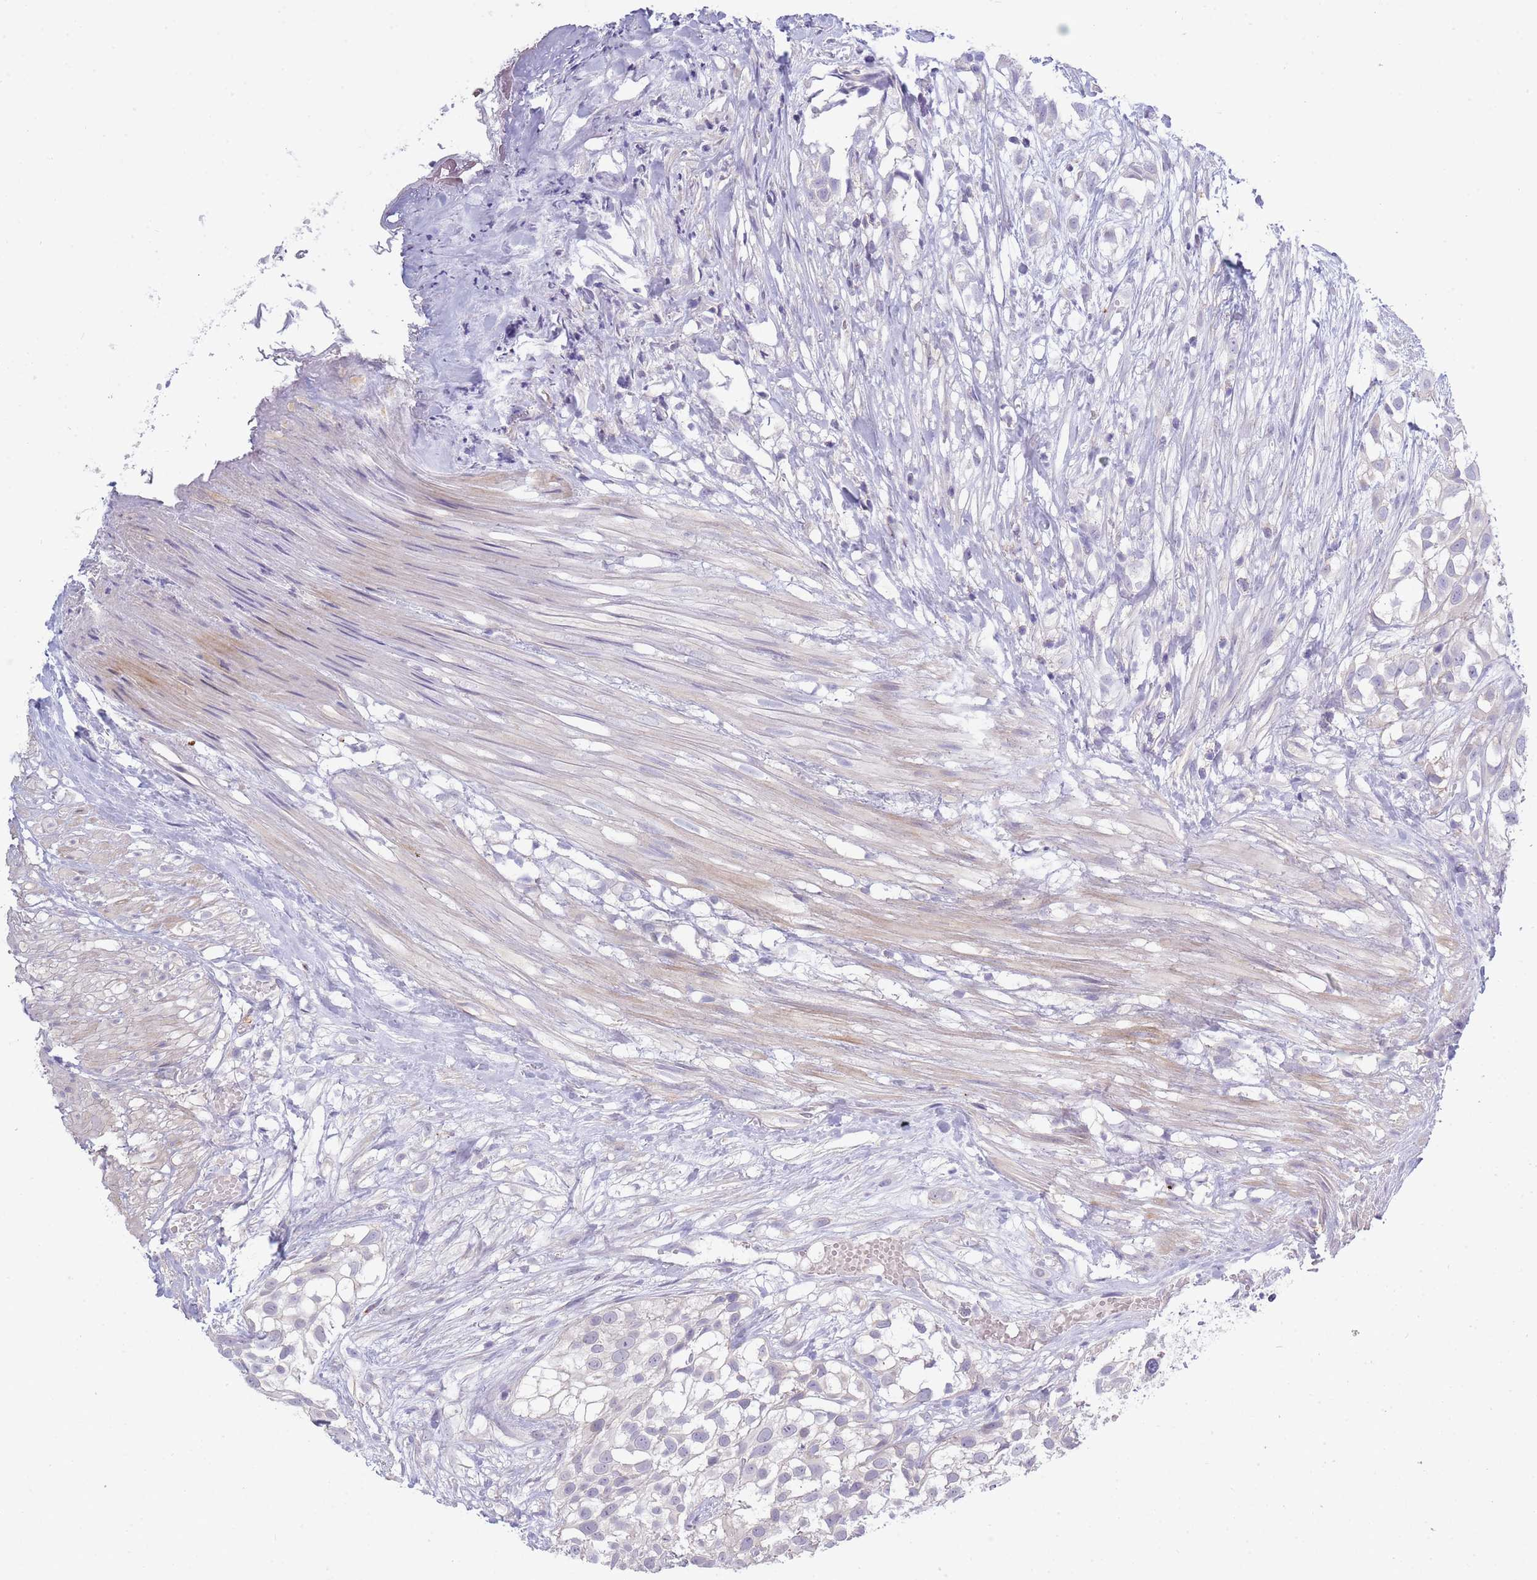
{"staining": {"intensity": "negative", "quantity": "none", "location": "none"}, "tissue": "urothelial cancer", "cell_type": "Tumor cells", "image_type": "cancer", "snomed": [{"axis": "morphology", "description": "Urothelial carcinoma, High grade"}, {"axis": "topography", "description": "Urinary bladder"}], "caption": "The IHC micrograph has no significant staining in tumor cells of urothelial carcinoma (high-grade) tissue.", "gene": "TRIM61", "patient": {"sex": "male", "age": 56}}